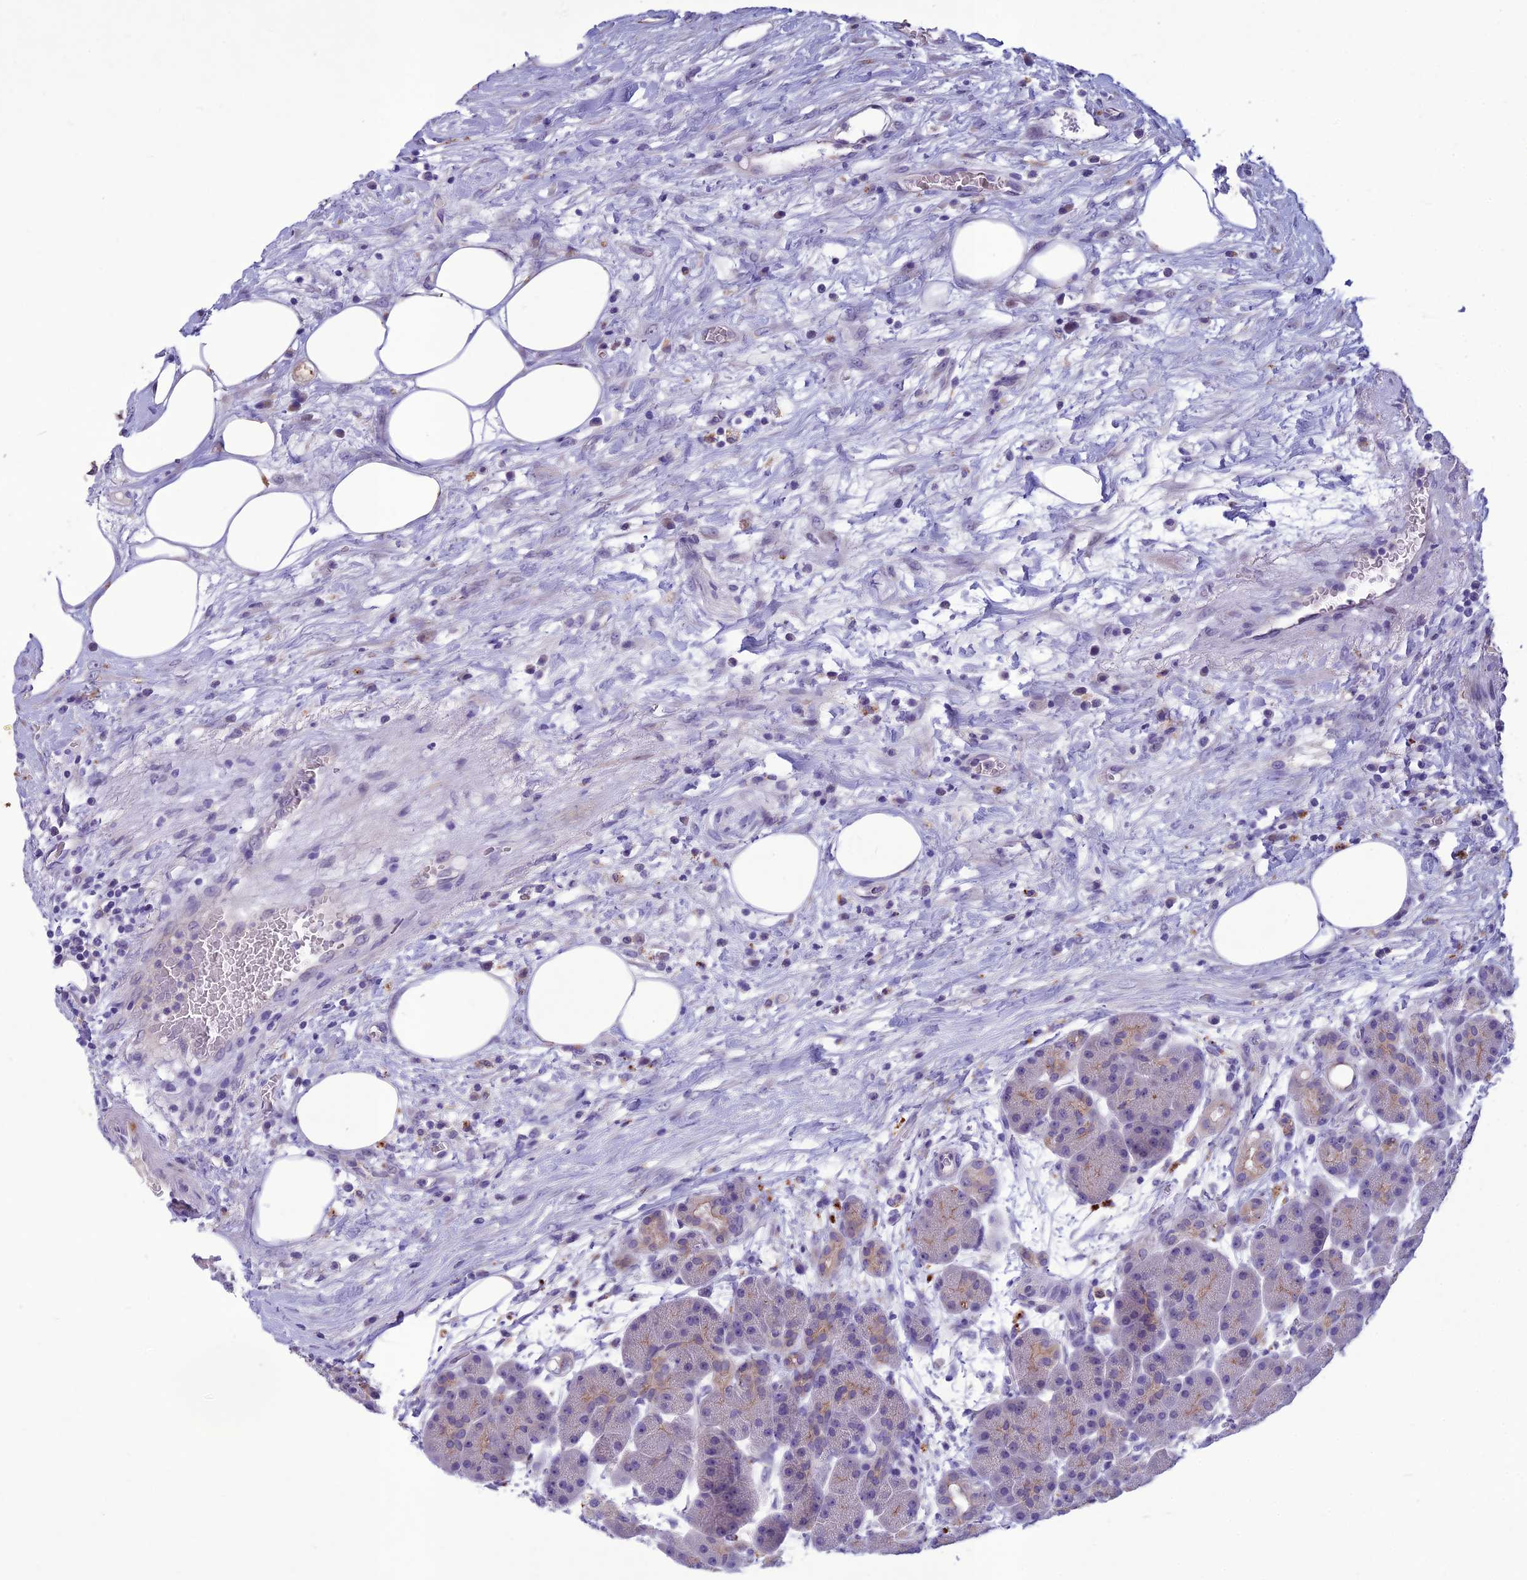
{"staining": {"intensity": "weak", "quantity": "25%-75%", "location": "cytoplasmic/membranous"}, "tissue": "pancreas", "cell_type": "Exocrine glandular cells", "image_type": "normal", "snomed": [{"axis": "morphology", "description": "Normal tissue, NOS"}, {"axis": "topography", "description": "Pancreas"}], "caption": "Weak cytoplasmic/membranous staining for a protein is seen in about 25%-75% of exocrine glandular cells of benign pancreas using immunohistochemistry (IHC).", "gene": "IFT172", "patient": {"sex": "male", "age": 63}}